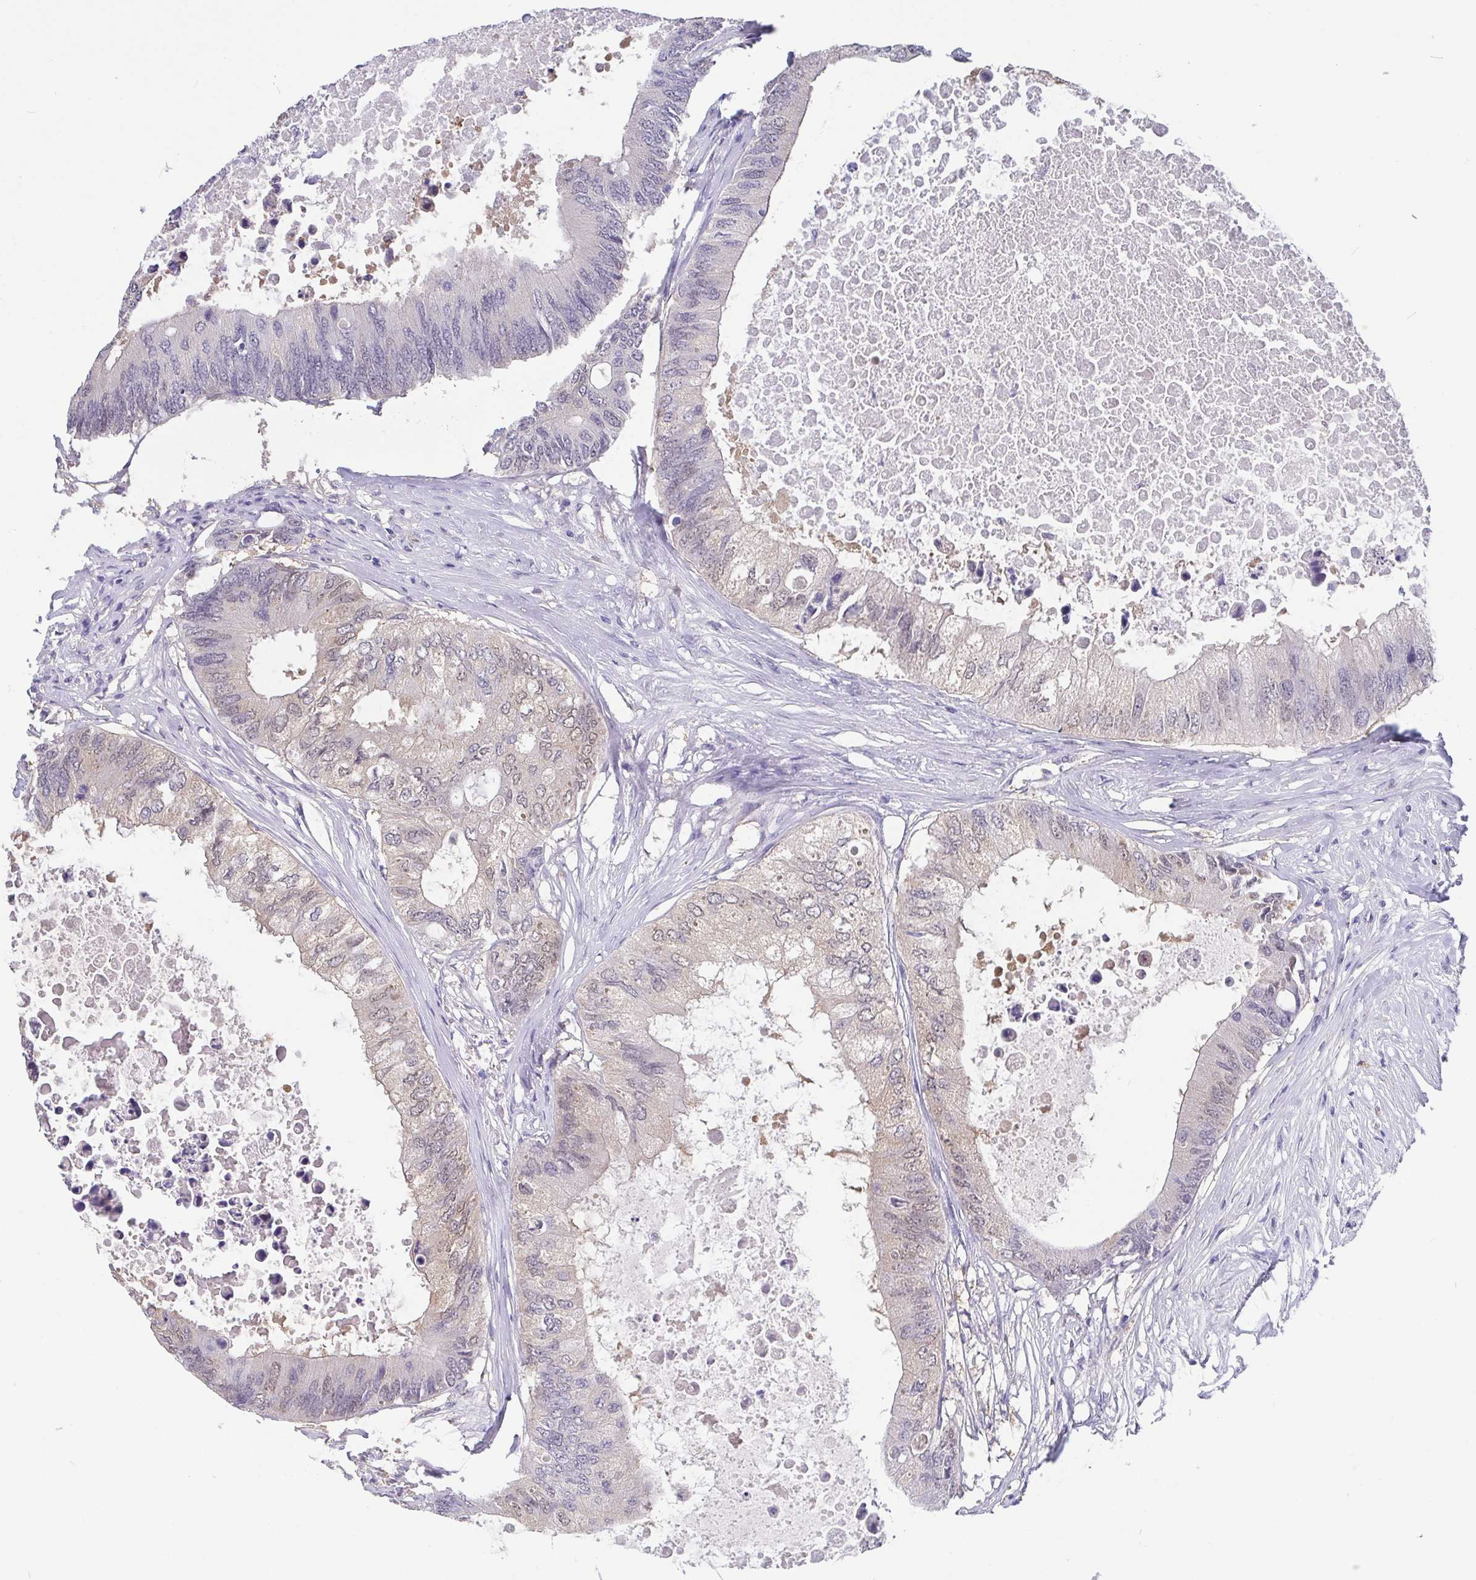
{"staining": {"intensity": "weak", "quantity": "<25%", "location": "nuclear"}, "tissue": "colorectal cancer", "cell_type": "Tumor cells", "image_type": "cancer", "snomed": [{"axis": "morphology", "description": "Adenocarcinoma, NOS"}, {"axis": "topography", "description": "Colon"}], "caption": "DAB immunohistochemical staining of human colorectal adenocarcinoma displays no significant staining in tumor cells. Brightfield microscopy of immunohistochemistry stained with DAB (brown) and hematoxylin (blue), captured at high magnification.", "gene": "IDH1", "patient": {"sex": "male", "age": 71}}